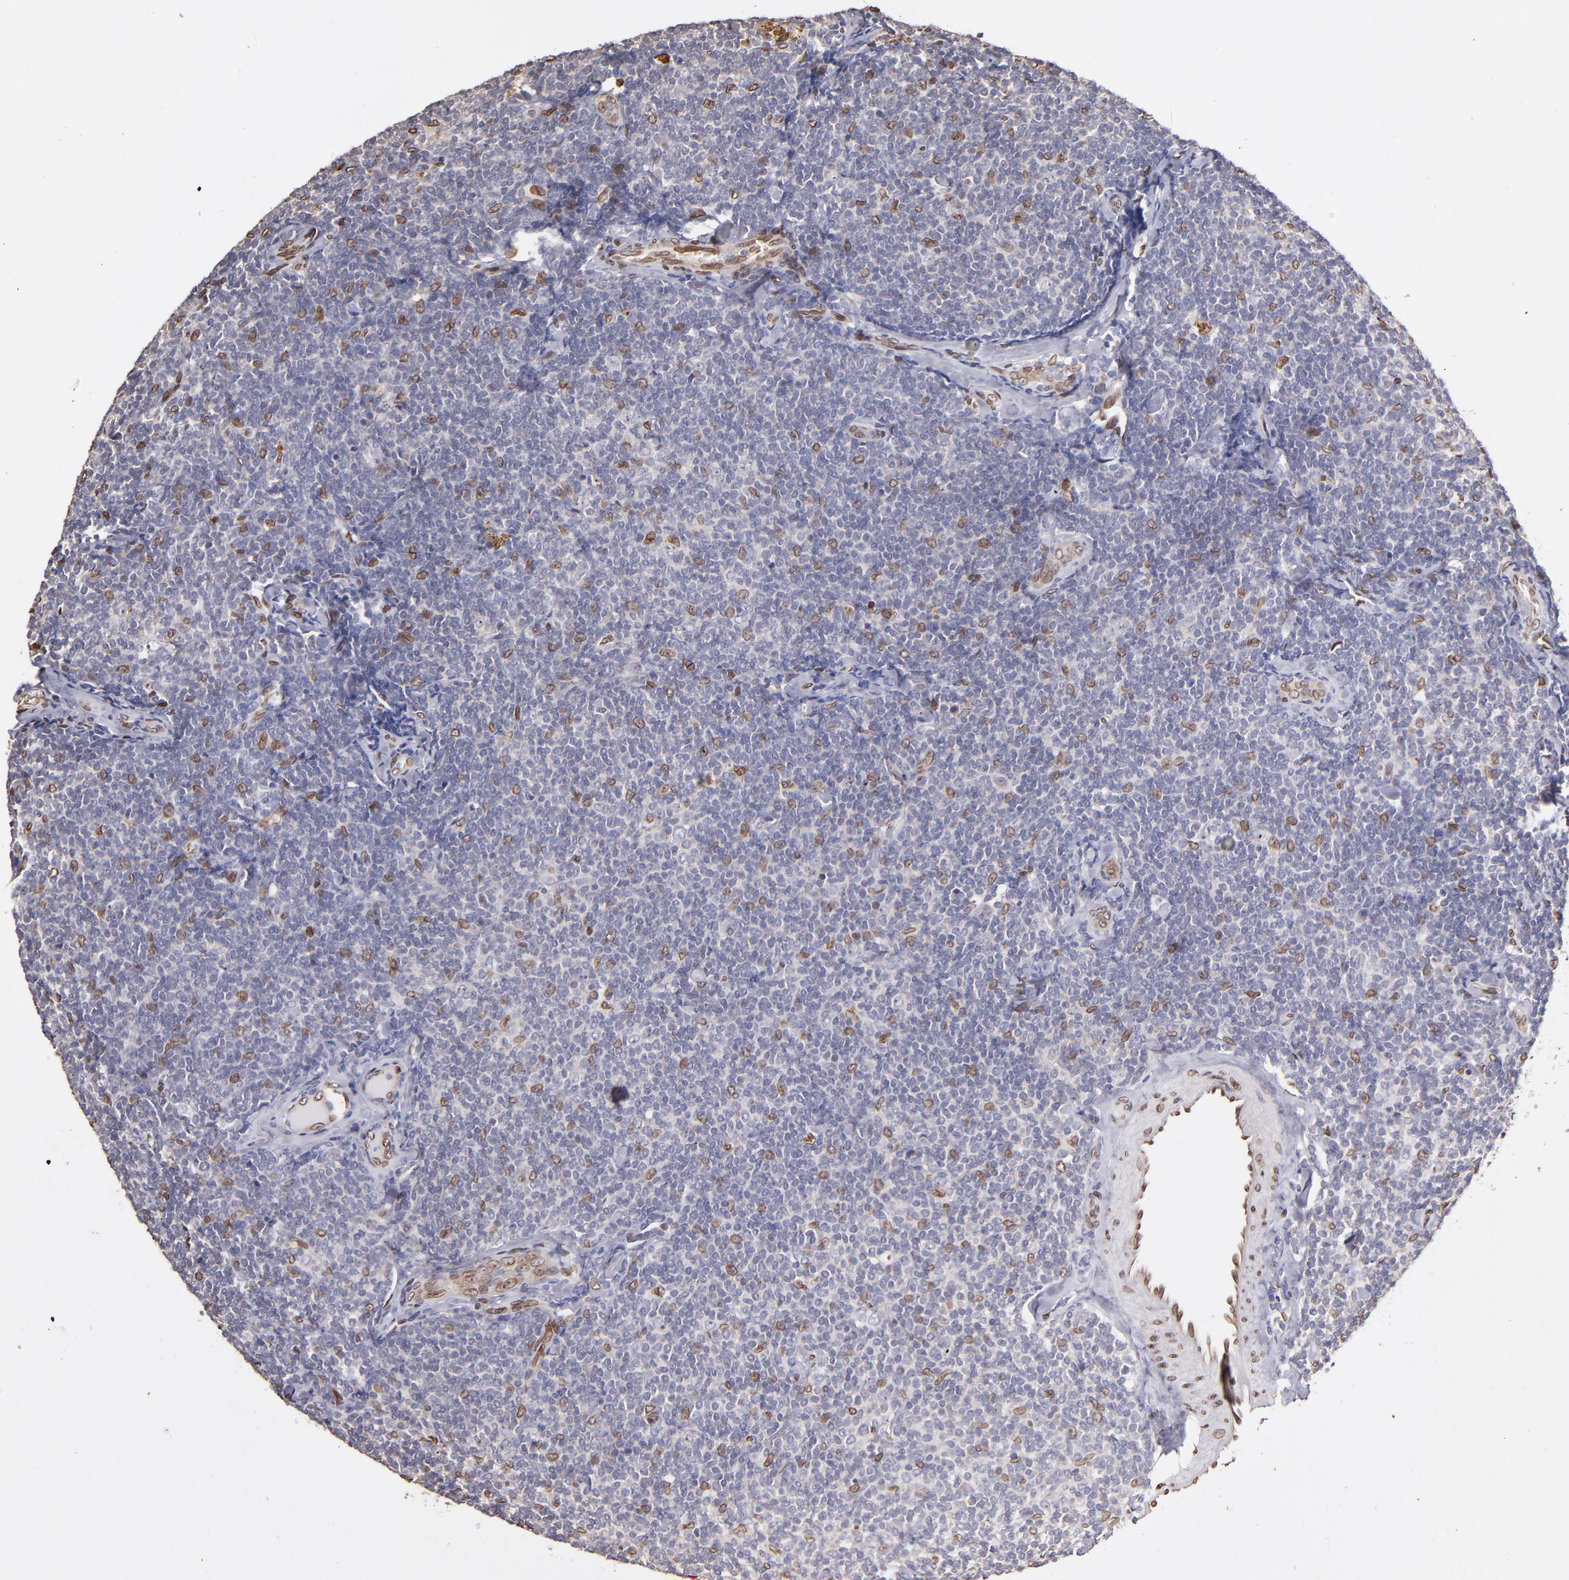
{"staining": {"intensity": "moderate", "quantity": "<25%", "location": "cytoplasmic/membranous,nuclear"}, "tissue": "lymphoma", "cell_type": "Tumor cells", "image_type": "cancer", "snomed": [{"axis": "morphology", "description": "Malignant lymphoma, non-Hodgkin's type, Low grade"}, {"axis": "topography", "description": "Lymph node"}], "caption": "Immunohistochemistry (IHC) (DAB (3,3'-diaminobenzidine)) staining of human malignant lymphoma, non-Hodgkin's type (low-grade) reveals moderate cytoplasmic/membranous and nuclear protein positivity in about <25% of tumor cells.", "gene": "PUM3", "patient": {"sex": "female", "age": 56}}